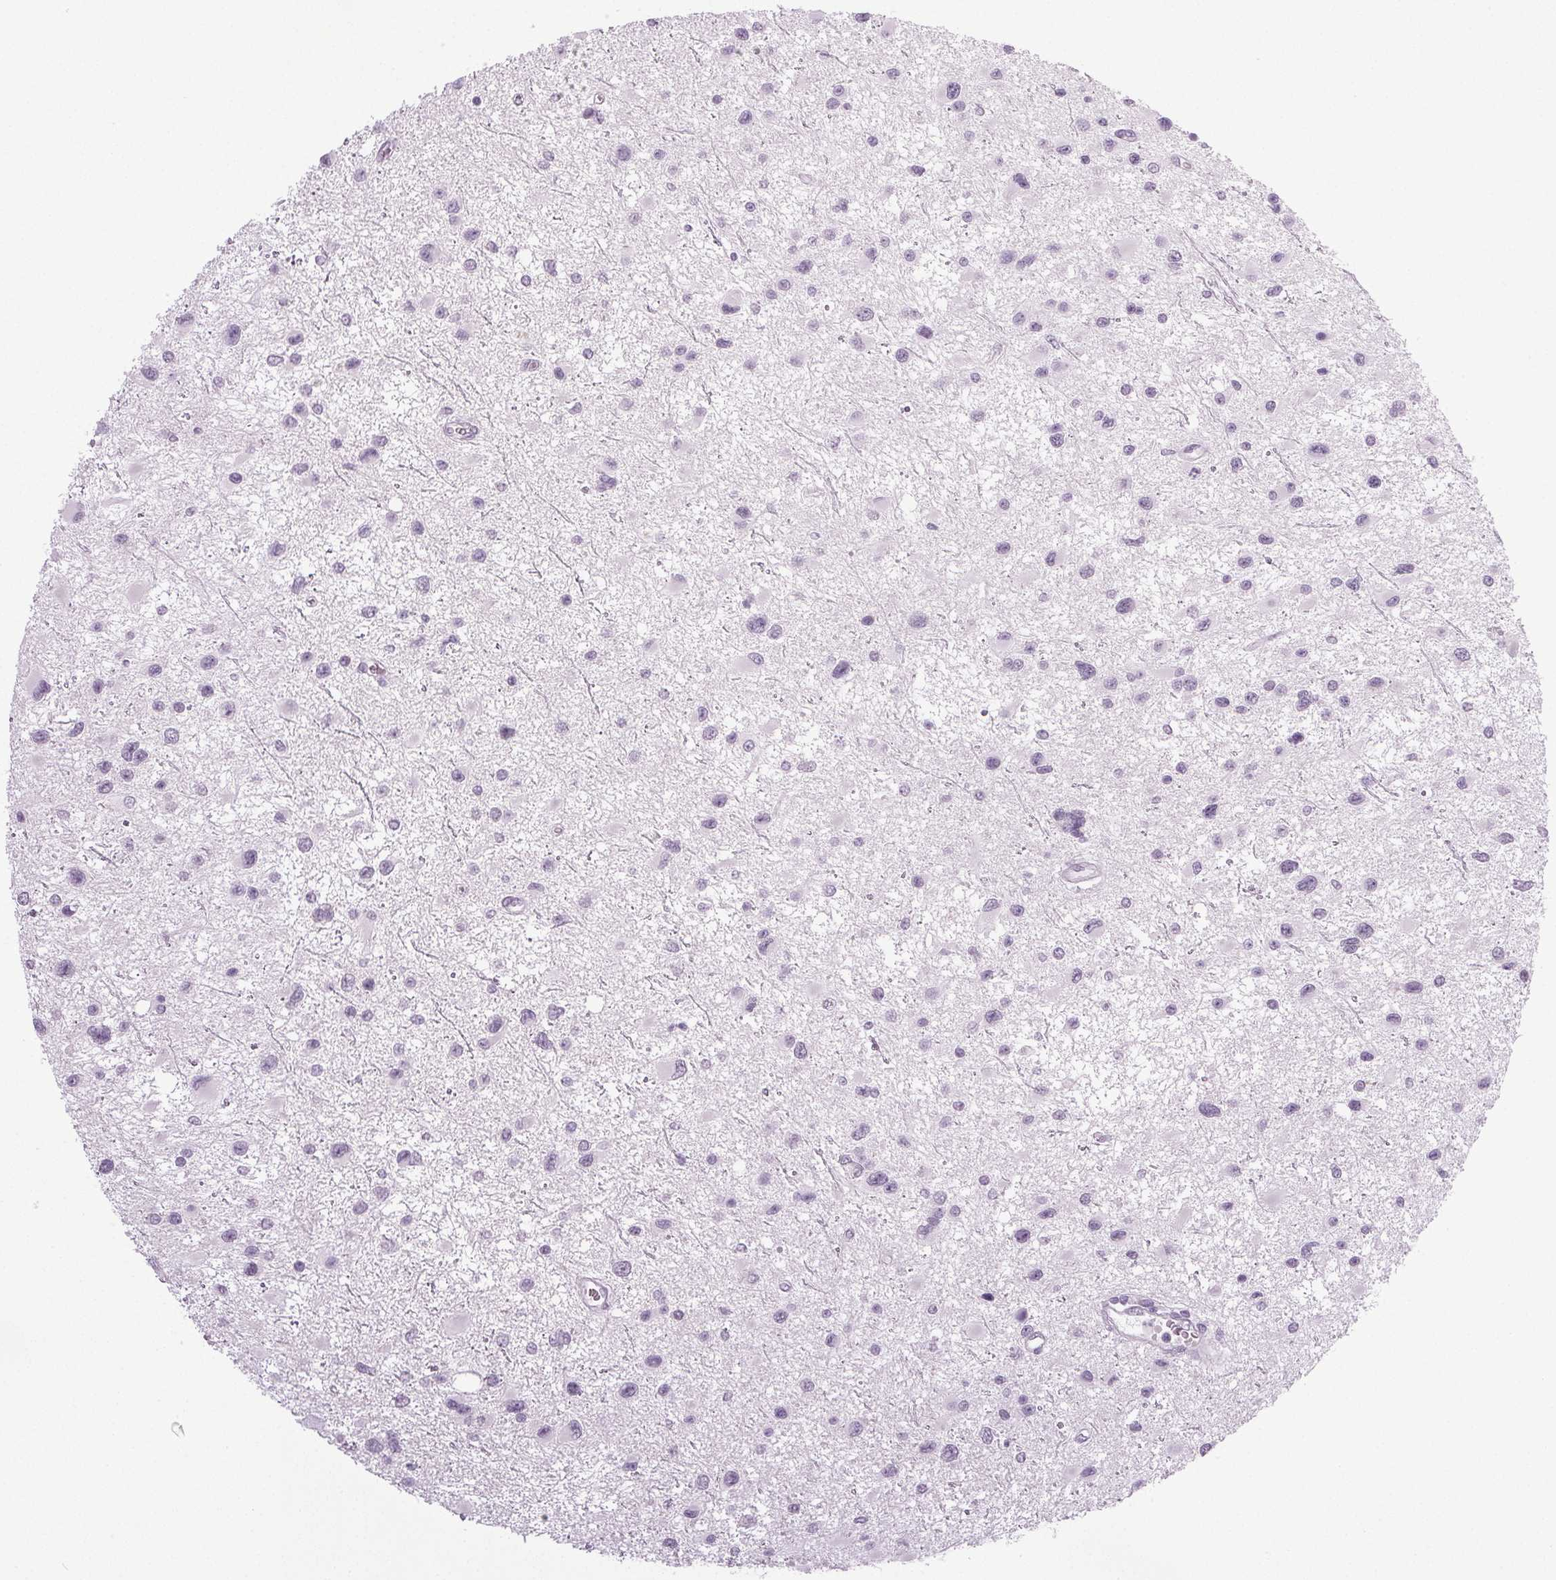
{"staining": {"intensity": "negative", "quantity": "none", "location": "none"}, "tissue": "glioma", "cell_type": "Tumor cells", "image_type": "cancer", "snomed": [{"axis": "morphology", "description": "Glioma, malignant, Low grade"}, {"axis": "topography", "description": "Brain"}], "caption": "High power microscopy image of an immunohistochemistry (IHC) photomicrograph of glioma, revealing no significant positivity in tumor cells.", "gene": "IGF2BP1", "patient": {"sex": "female", "age": 32}}